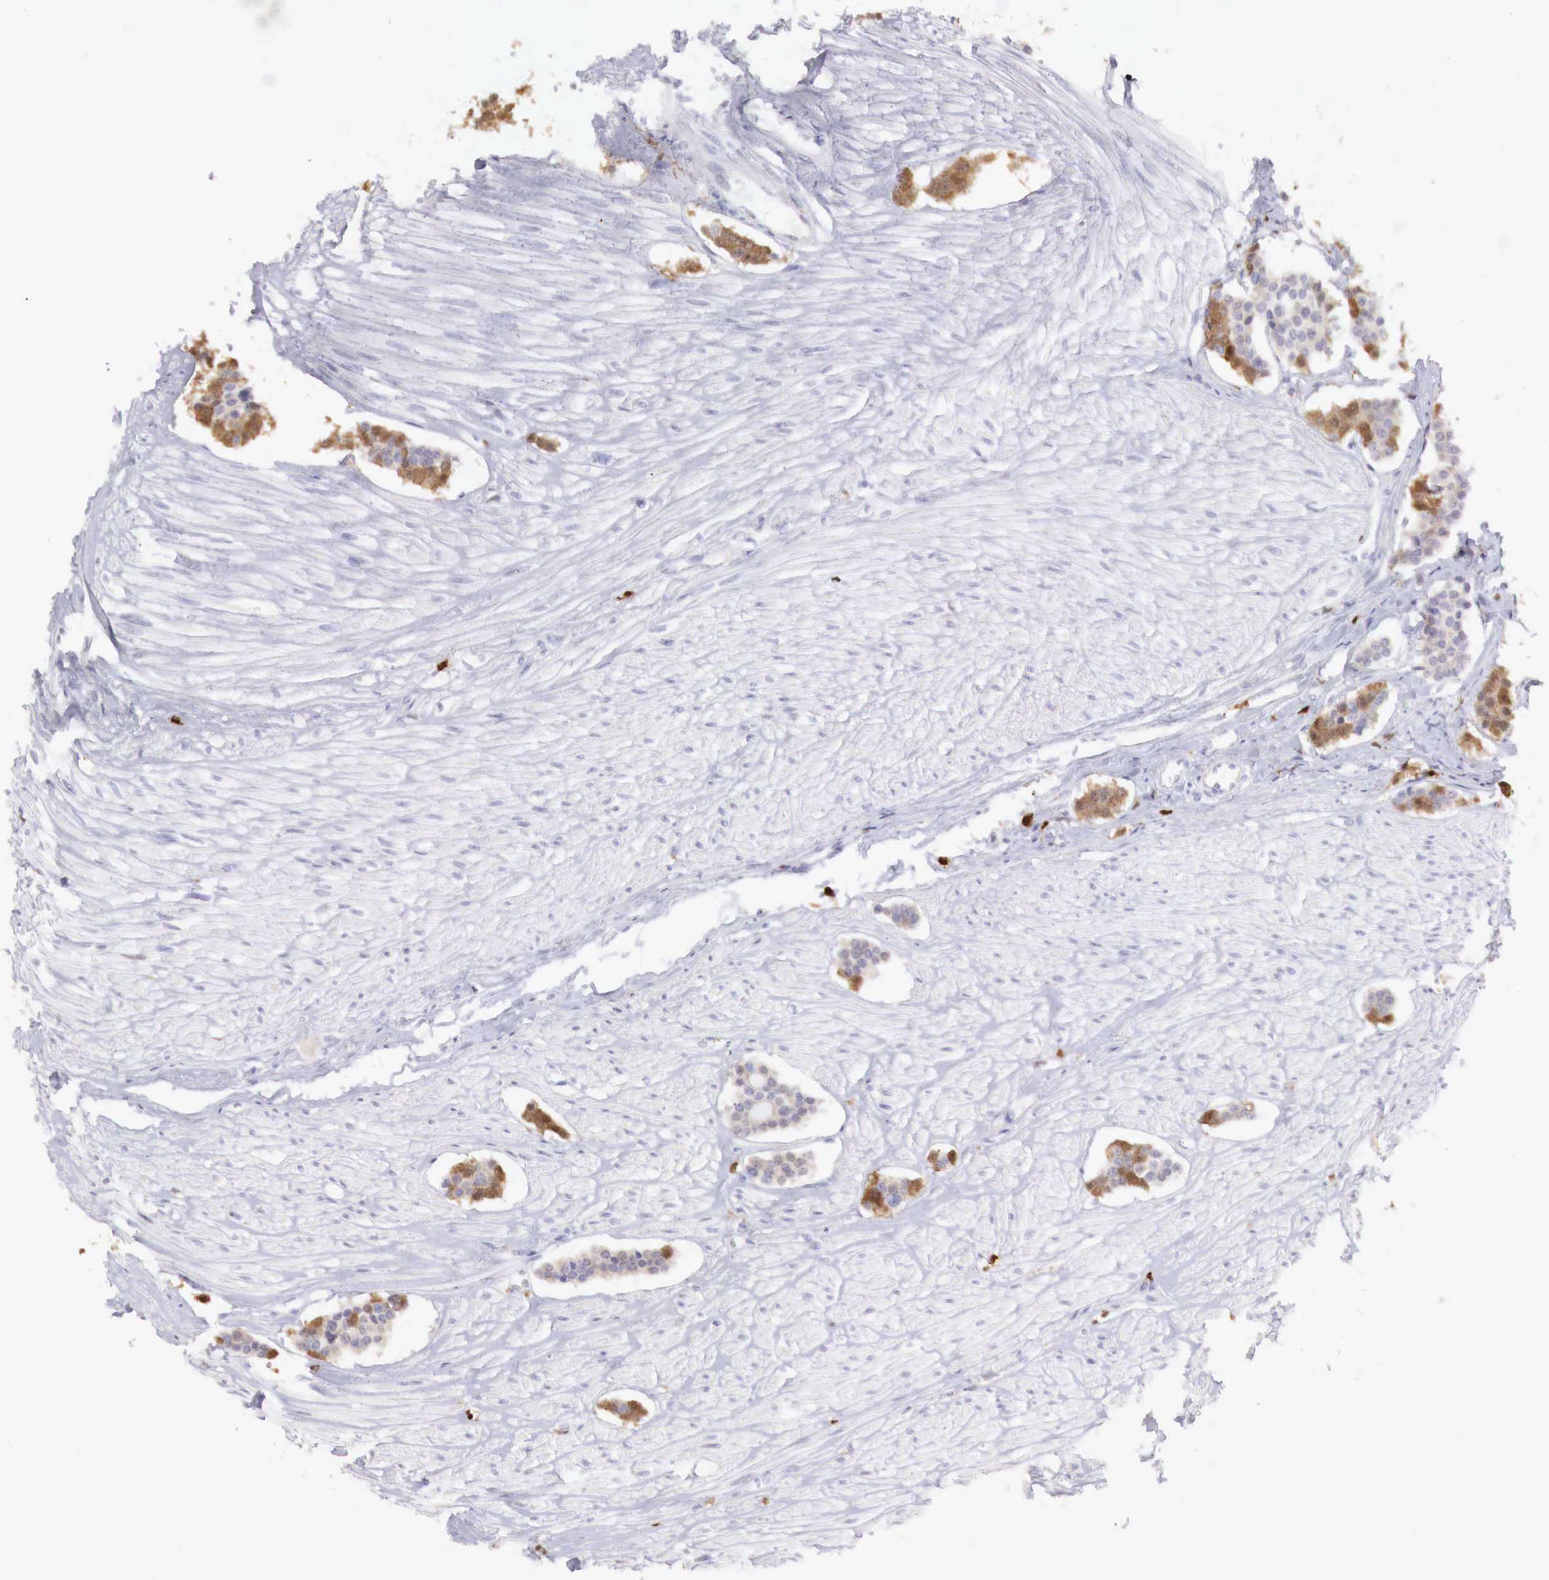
{"staining": {"intensity": "strong", "quantity": ">75%", "location": "cytoplasmic/membranous,nuclear"}, "tissue": "carcinoid", "cell_type": "Tumor cells", "image_type": "cancer", "snomed": [{"axis": "morphology", "description": "Carcinoid, malignant, NOS"}, {"axis": "topography", "description": "Small intestine"}], "caption": "An image of human carcinoid stained for a protein shows strong cytoplasmic/membranous and nuclear brown staining in tumor cells. Immunohistochemistry (ihc) stains the protein in brown and the nuclei are stained blue.", "gene": "RENBP", "patient": {"sex": "male", "age": 60}}